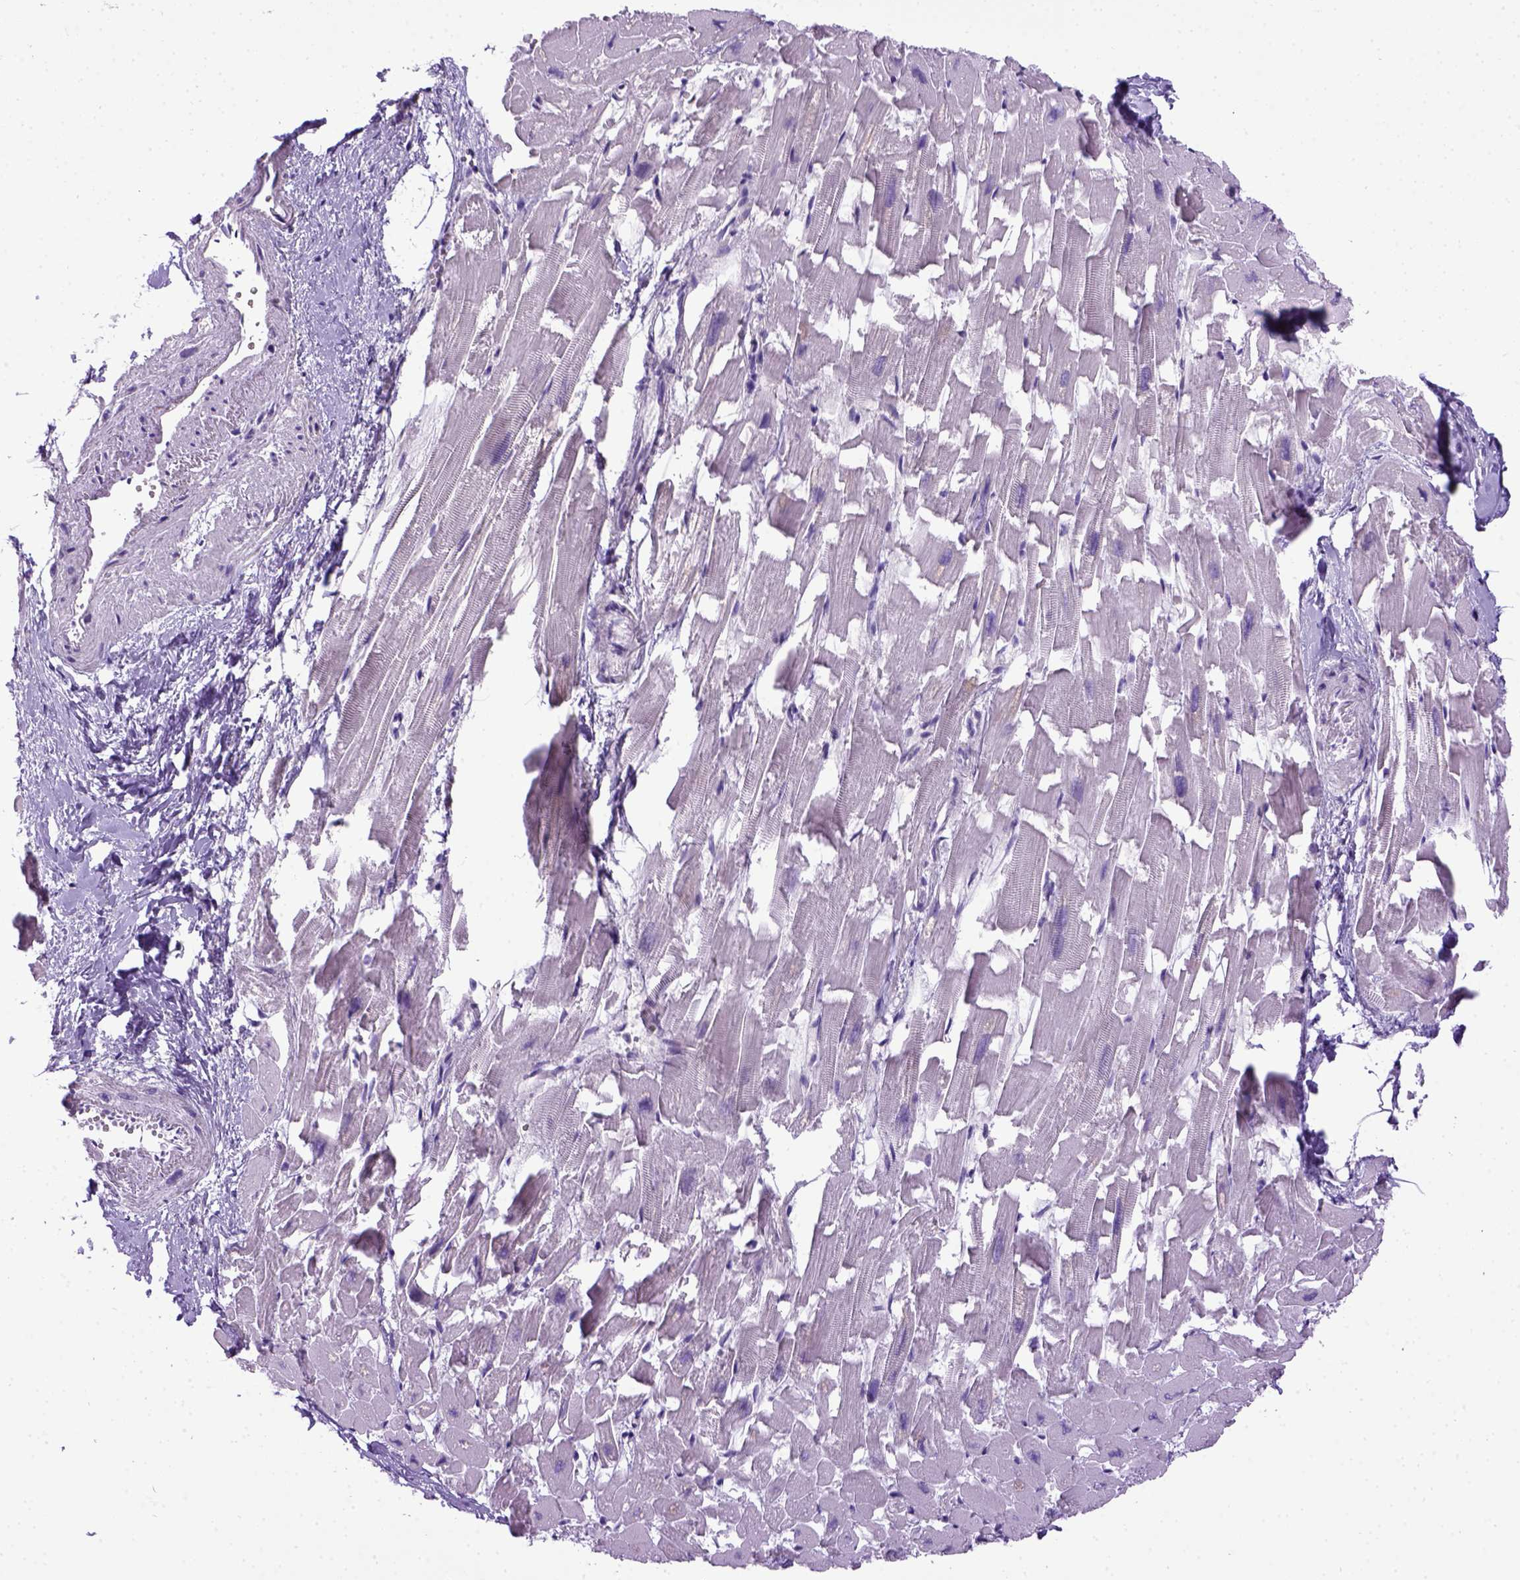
{"staining": {"intensity": "negative", "quantity": "none", "location": "none"}, "tissue": "heart muscle", "cell_type": "Cardiomyocytes", "image_type": "normal", "snomed": [{"axis": "morphology", "description": "Normal tissue, NOS"}, {"axis": "topography", "description": "Heart"}], "caption": "A high-resolution micrograph shows IHC staining of unremarkable heart muscle, which displays no significant staining in cardiomyocytes.", "gene": "CDH1", "patient": {"sex": "female", "age": 64}}